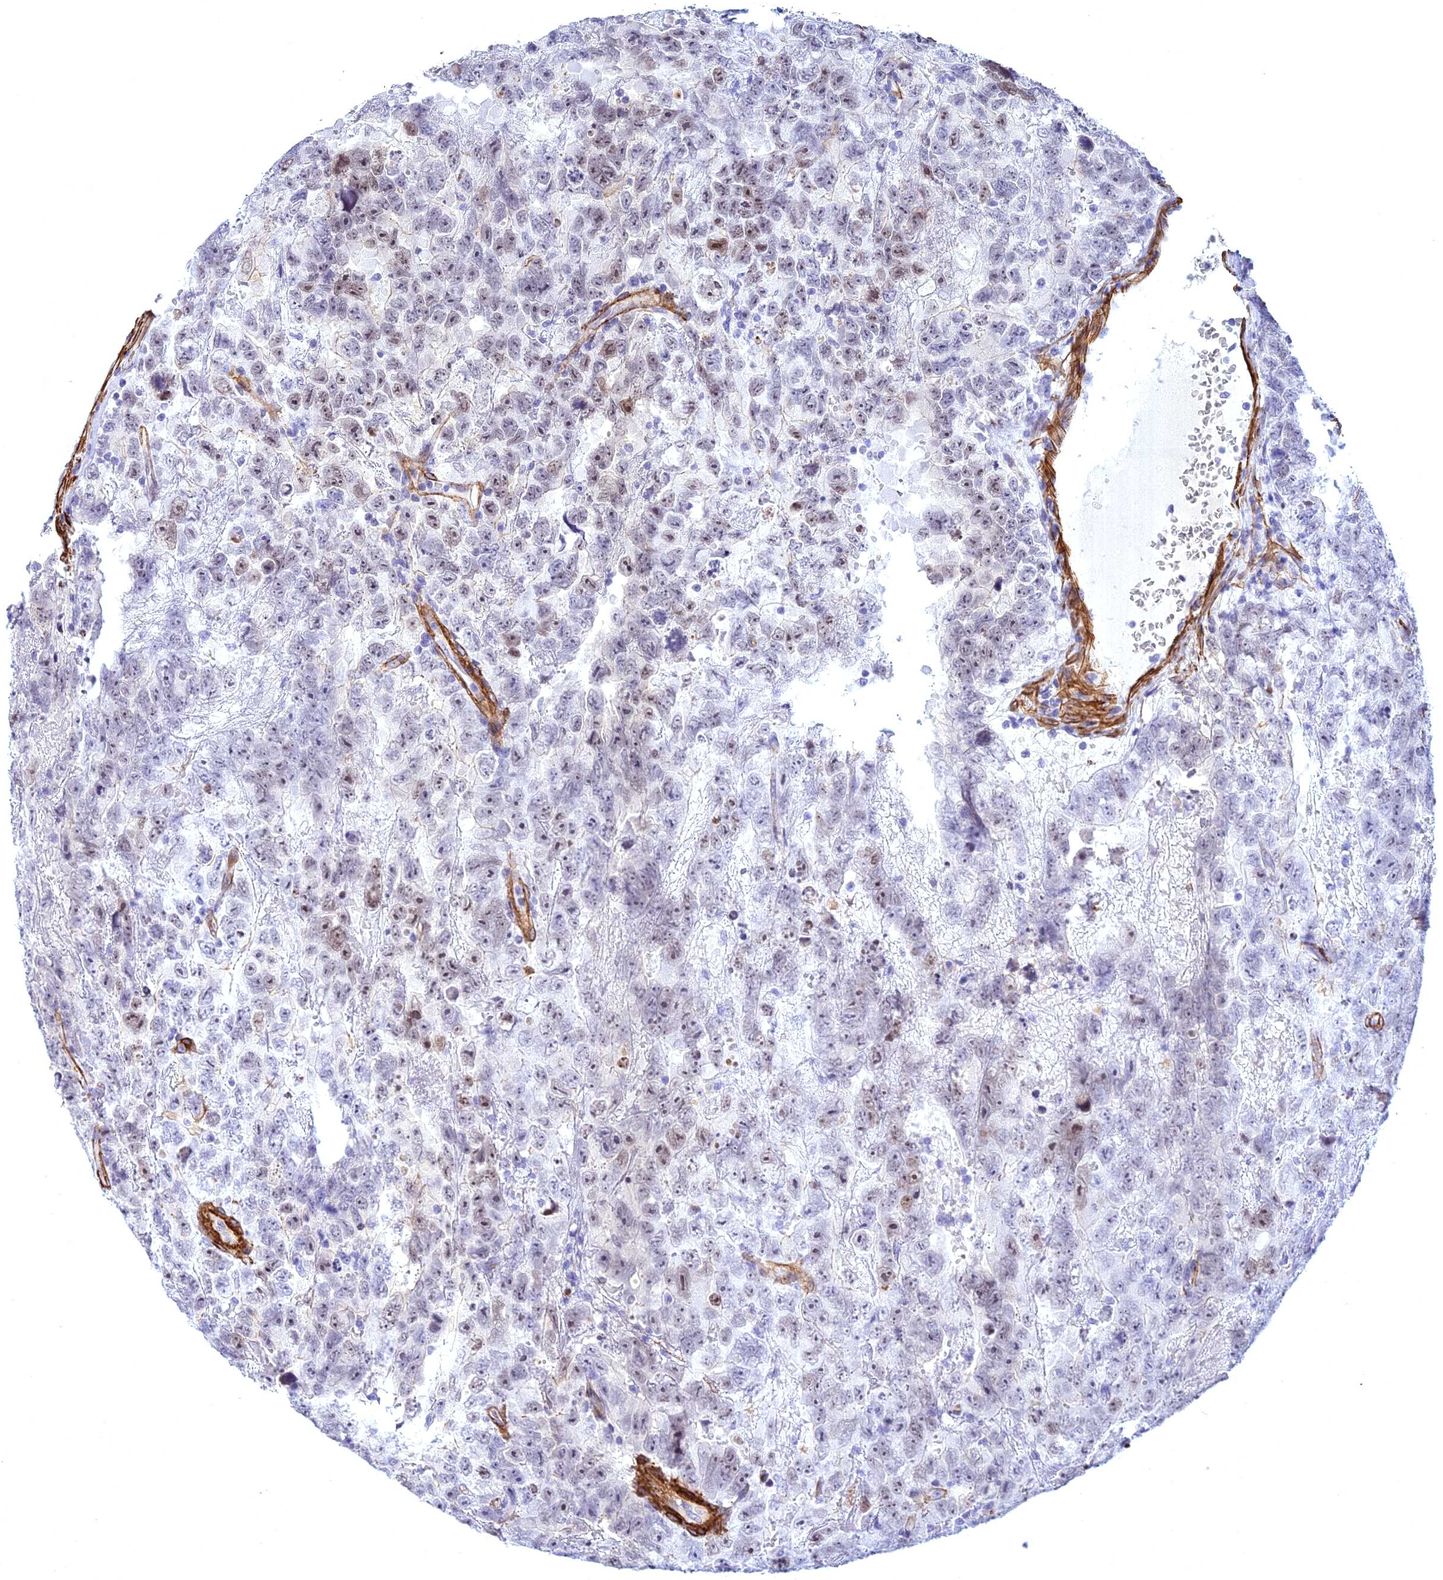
{"staining": {"intensity": "weak", "quantity": "25%-75%", "location": "nuclear"}, "tissue": "testis cancer", "cell_type": "Tumor cells", "image_type": "cancer", "snomed": [{"axis": "morphology", "description": "Carcinoma, Embryonal, NOS"}, {"axis": "topography", "description": "Testis"}], "caption": "A photomicrograph of human embryonal carcinoma (testis) stained for a protein exhibits weak nuclear brown staining in tumor cells. (IHC, brightfield microscopy, high magnification).", "gene": "CENPV", "patient": {"sex": "male", "age": 45}}